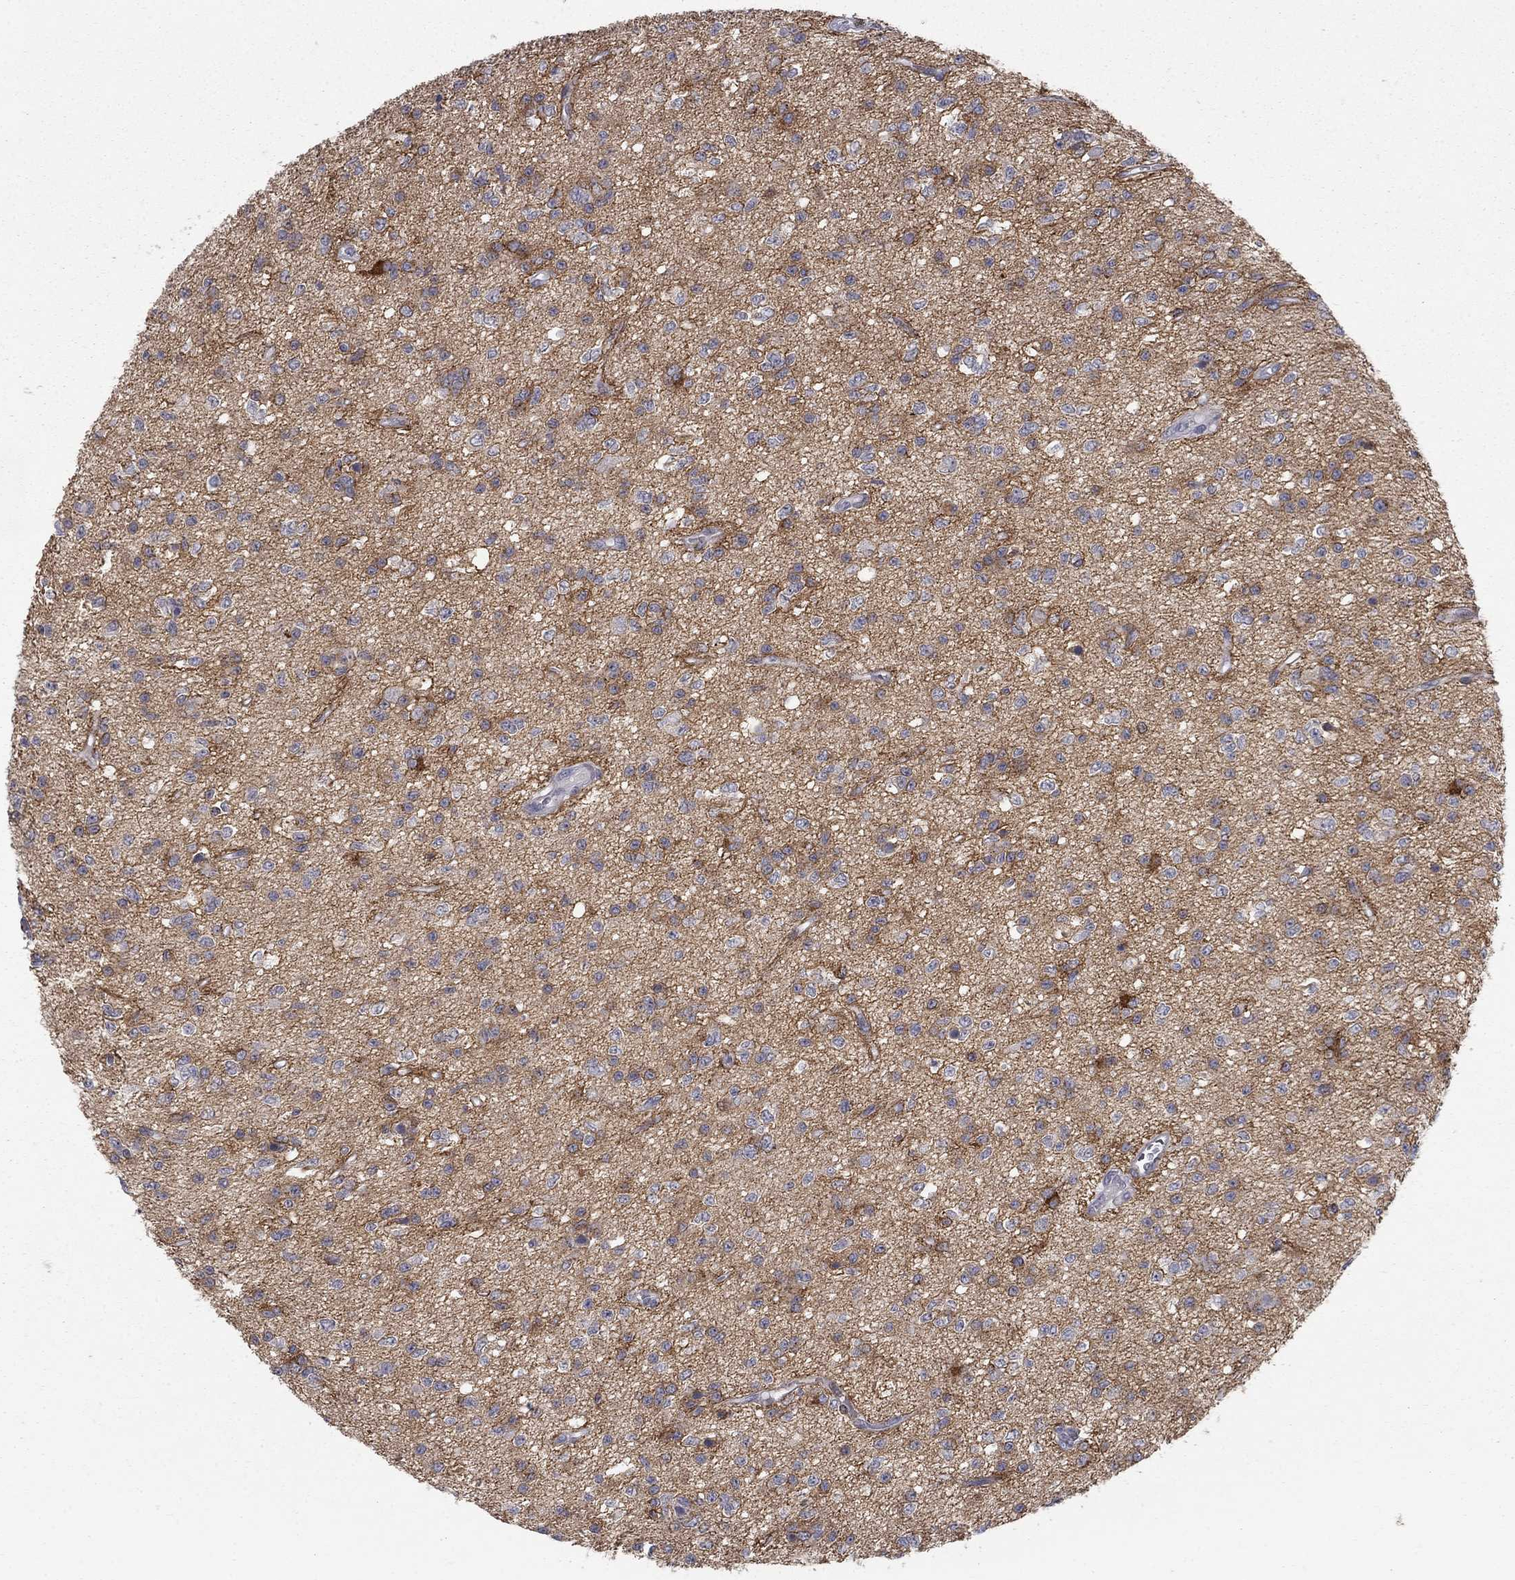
{"staining": {"intensity": "strong", "quantity": "<25%", "location": "cytoplasmic/membranous"}, "tissue": "glioma", "cell_type": "Tumor cells", "image_type": "cancer", "snomed": [{"axis": "morphology", "description": "Glioma, malignant, Low grade"}, {"axis": "topography", "description": "Brain"}], "caption": "A photomicrograph of human low-grade glioma (malignant) stained for a protein displays strong cytoplasmic/membranous brown staining in tumor cells.", "gene": "NTRK2", "patient": {"sex": "female", "age": 45}}